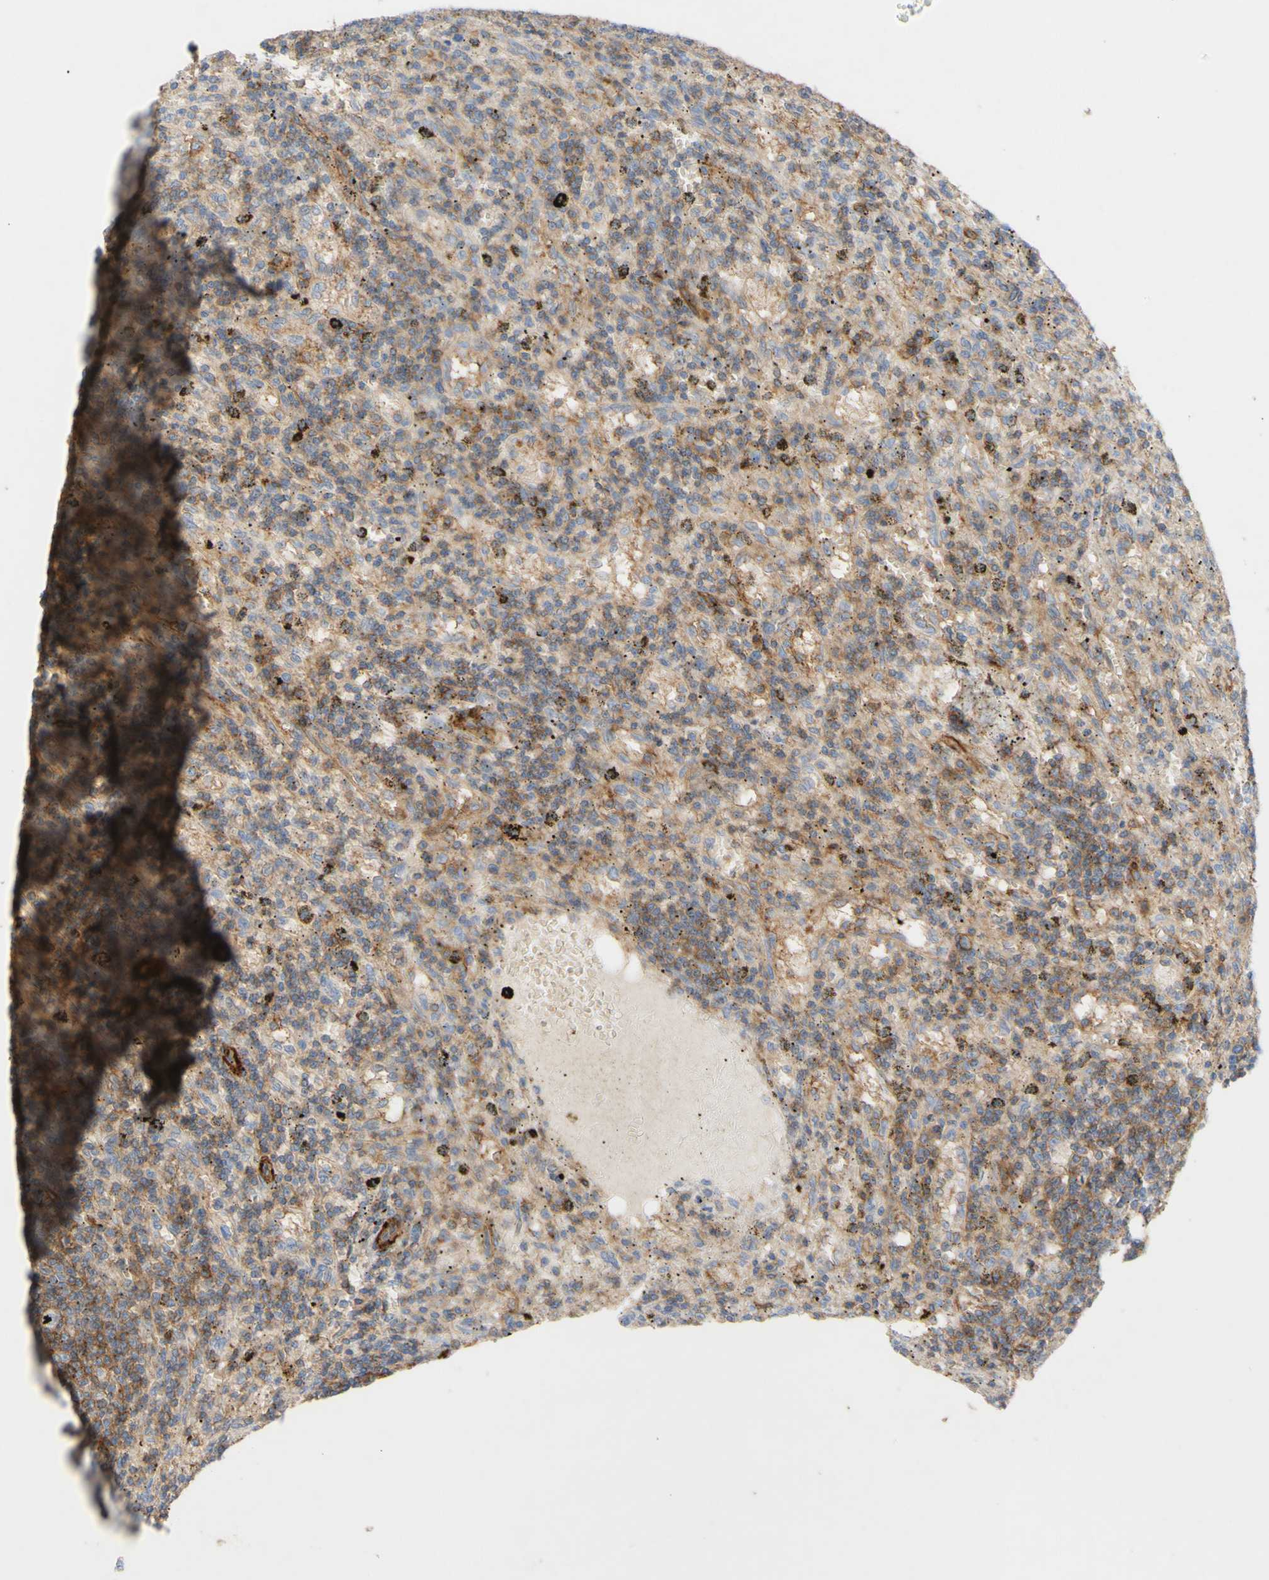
{"staining": {"intensity": "strong", "quantity": "<25%", "location": "cytoplasmic/membranous"}, "tissue": "lymphoma", "cell_type": "Tumor cells", "image_type": "cancer", "snomed": [{"axis": "morphology", "description": "Malignant lymphoma, non-Hodgkin's type, Low grade"}, {"axis": "topography", "description": "Spleen"}], "caption": "This is an image of immunohistochemistry staining of malignant lymphoma, non-Hodgkin's type (low-grade), which shows strong expression in the cytoplasmic/membranous of tumor cells.", "gene": "ATP2A3", "patient": {"sex": "male", "age": 76}}